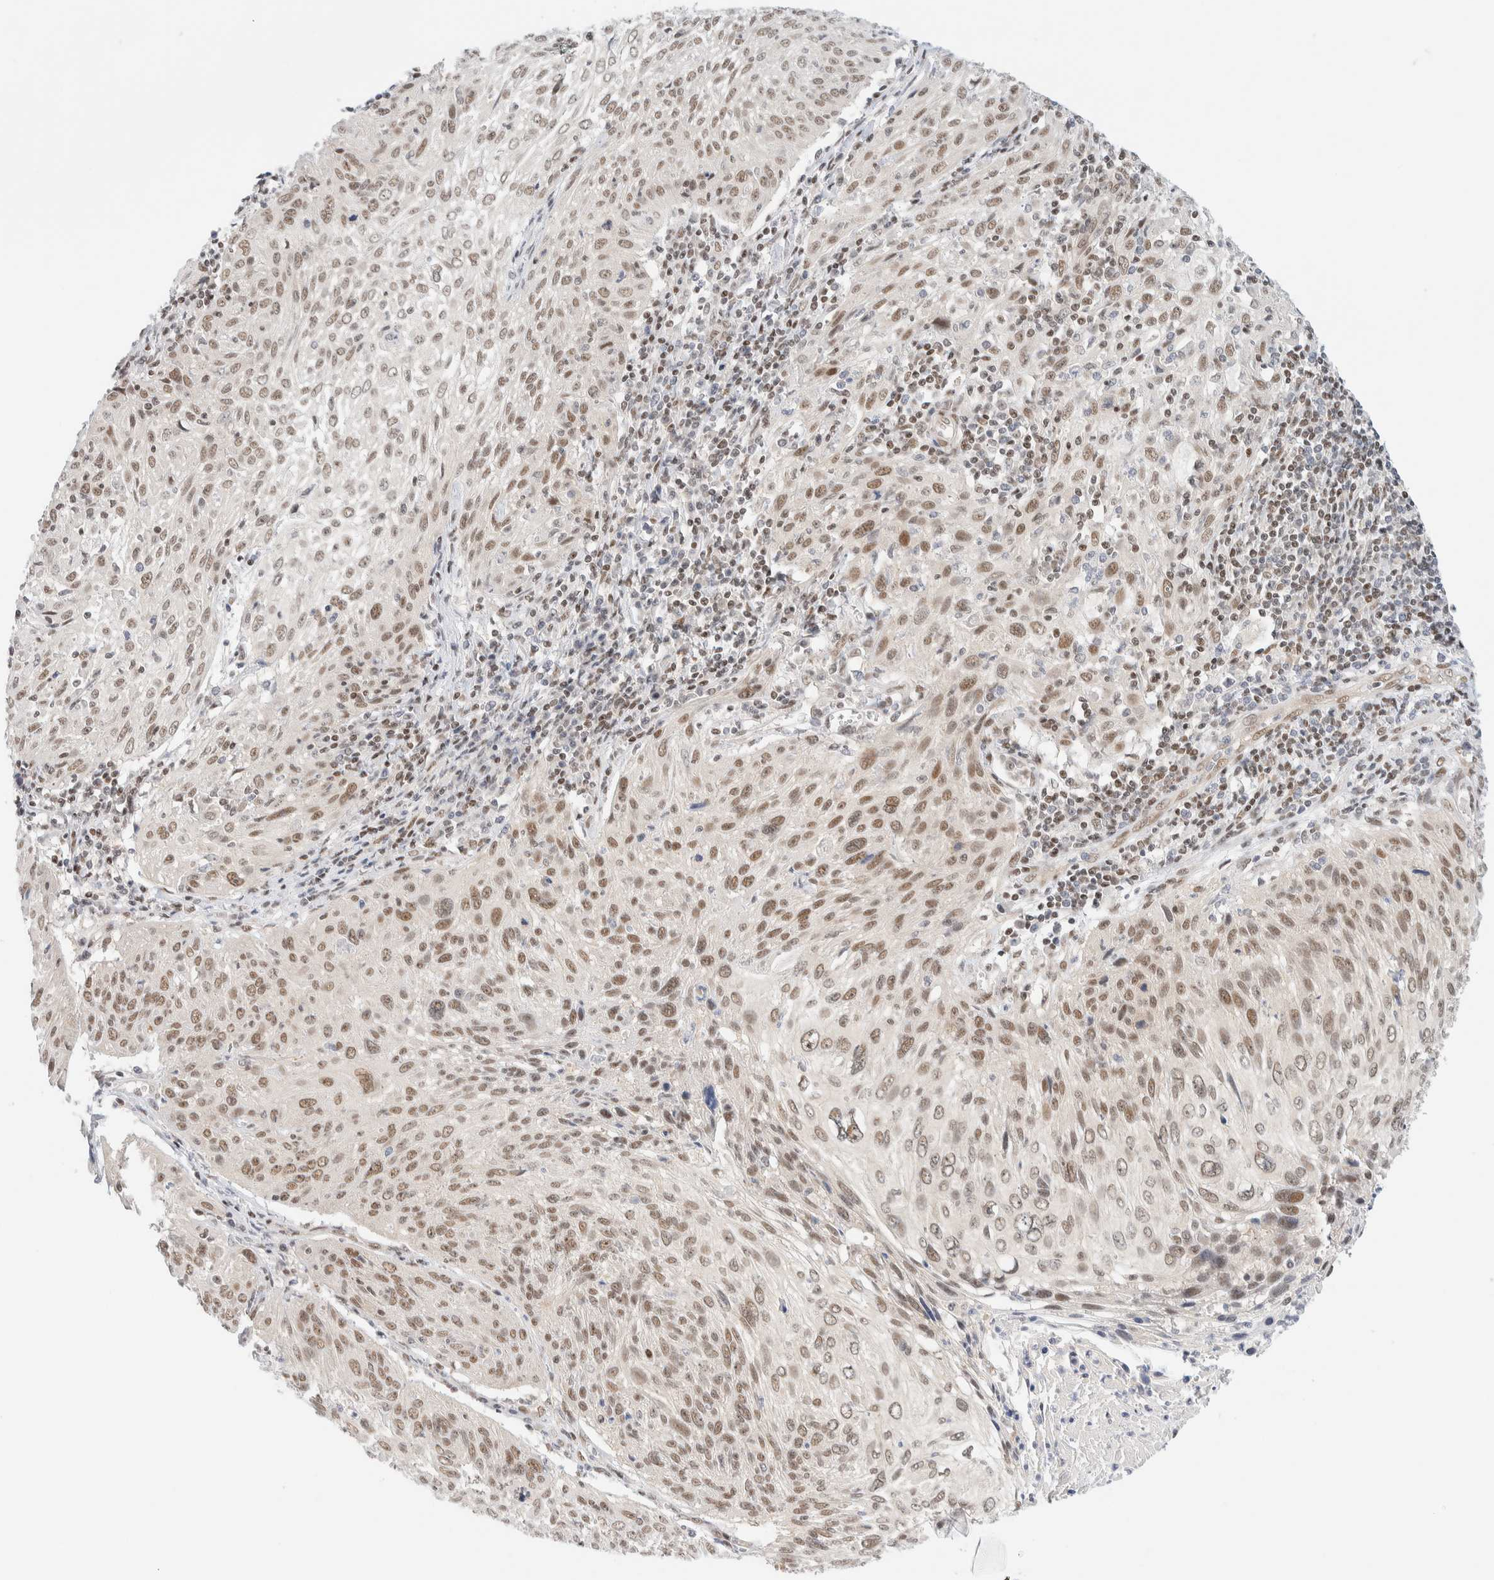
{"staining": {"intensity": "moderate", "quantity": ">75%", "location": "nuclear"}, "tissue": "cervical cancer", "cell_type": "Tumor cells", "image_type": "cancer", "snomed": [{"axis": "morphology", "description": "Squamous cell carcinoma, NOS"}, {"axis": "topography", "description": "Cervix"}], "caption": "Cervical cancer stained for a protein (brown) shows moderate nuclear positive positivity in approximately >75% of tumor cells.", "gene": "PYGO2", "patient": {"sex": "female", "age": 51}}